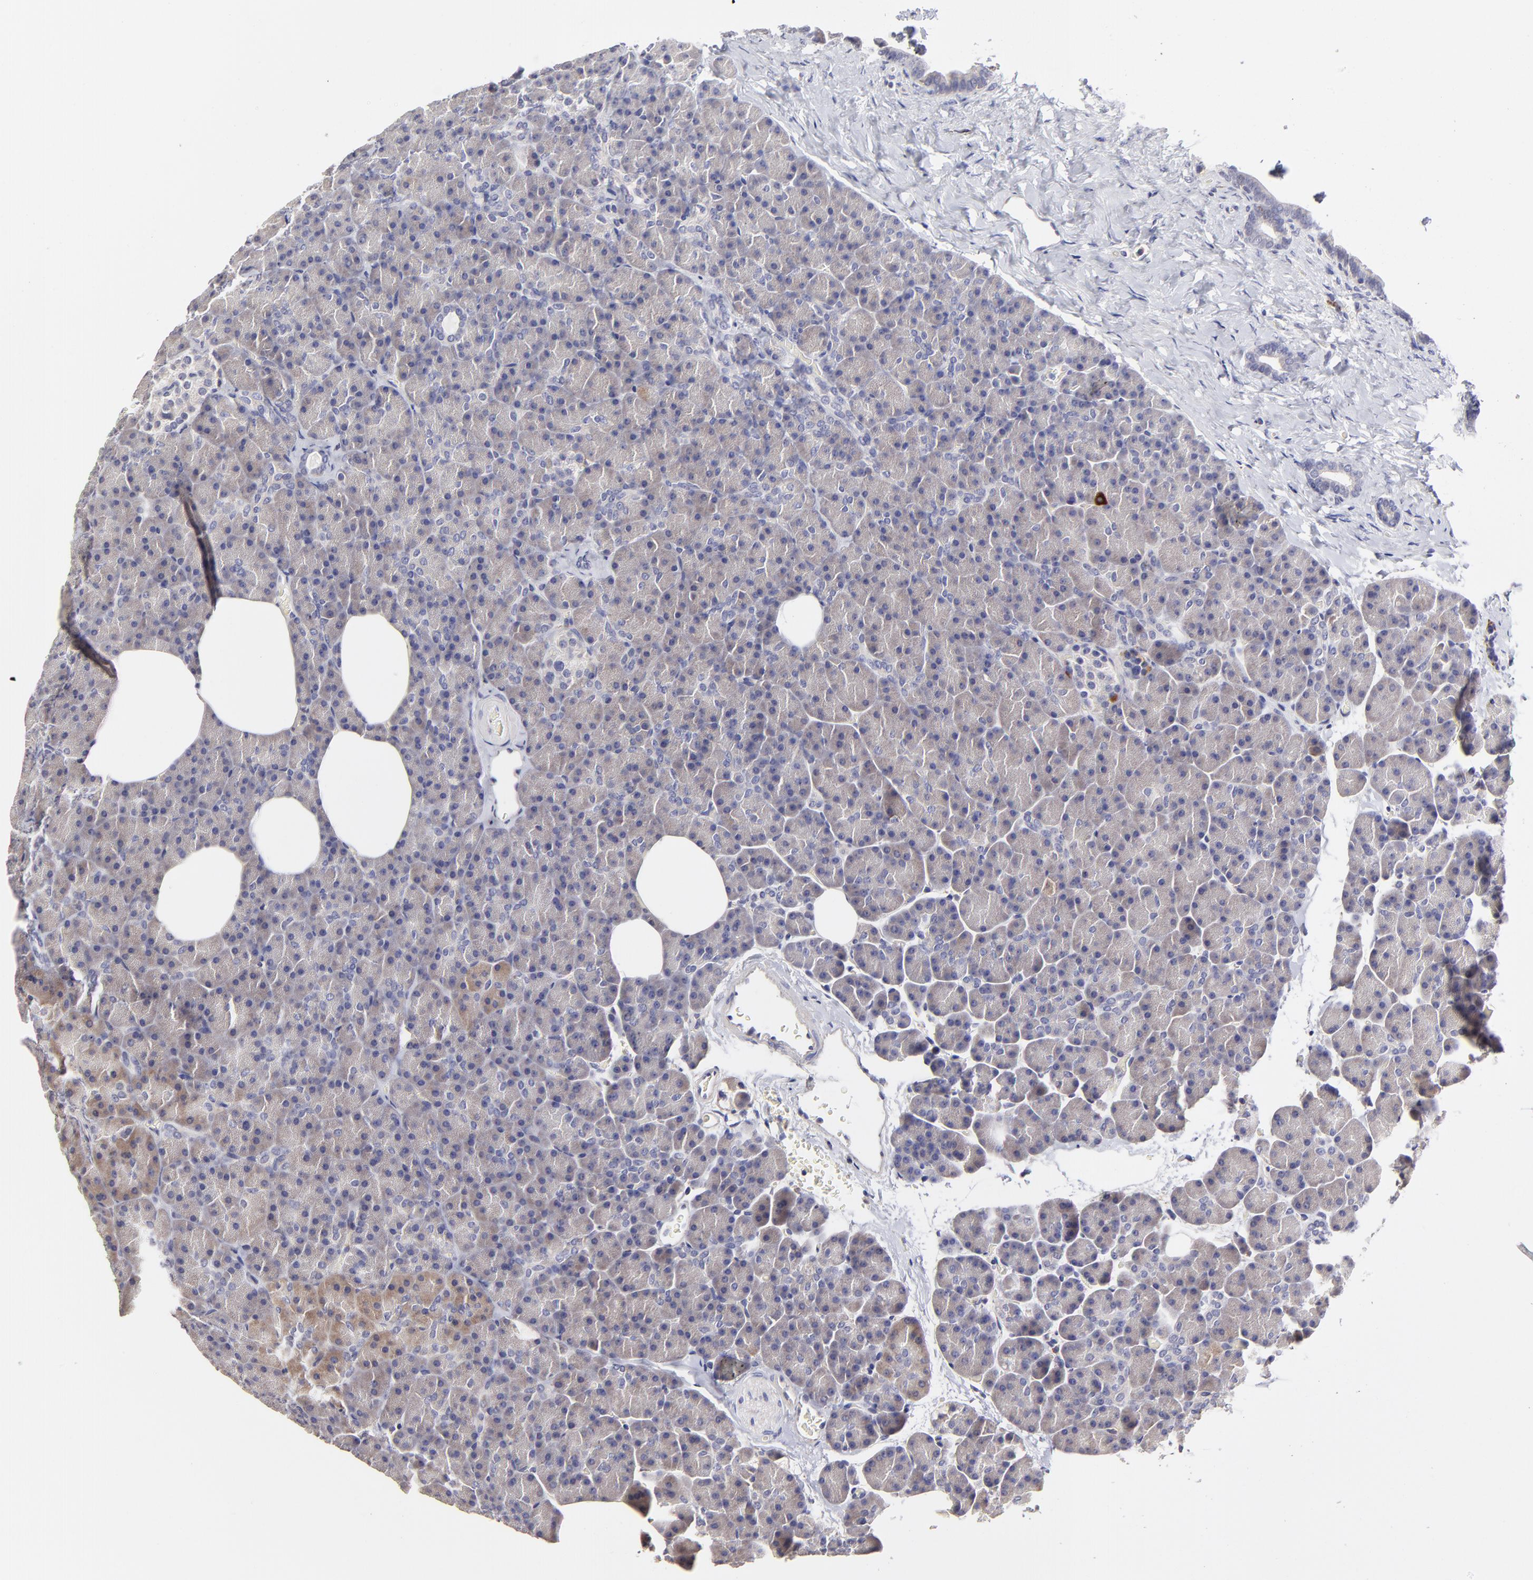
{"staining": {"intensity": "weak", "quantity": ">75%", "location": "cytoplasmic/membranous"}, "tissue": "pancreas", "cell_type": "Exocrine glandular cells", "image_type": "normal", "snomed": [{"axis": "morphology", "description": "Normal tissue, NOS"}, {"axis": "topography", "description": "Pancreas"}], "caption": "Protein expression analysis of normal human pancreas reveals weak cytoplasmic/membranous positivity in about >75% of exocrine glandular cells. (DAB (3,3'-diaminobenzidine) IHC with brightfield microscopy, high magnification).", "gene": "GCSAM", "patient": {"sex": "female", "age": 35}}